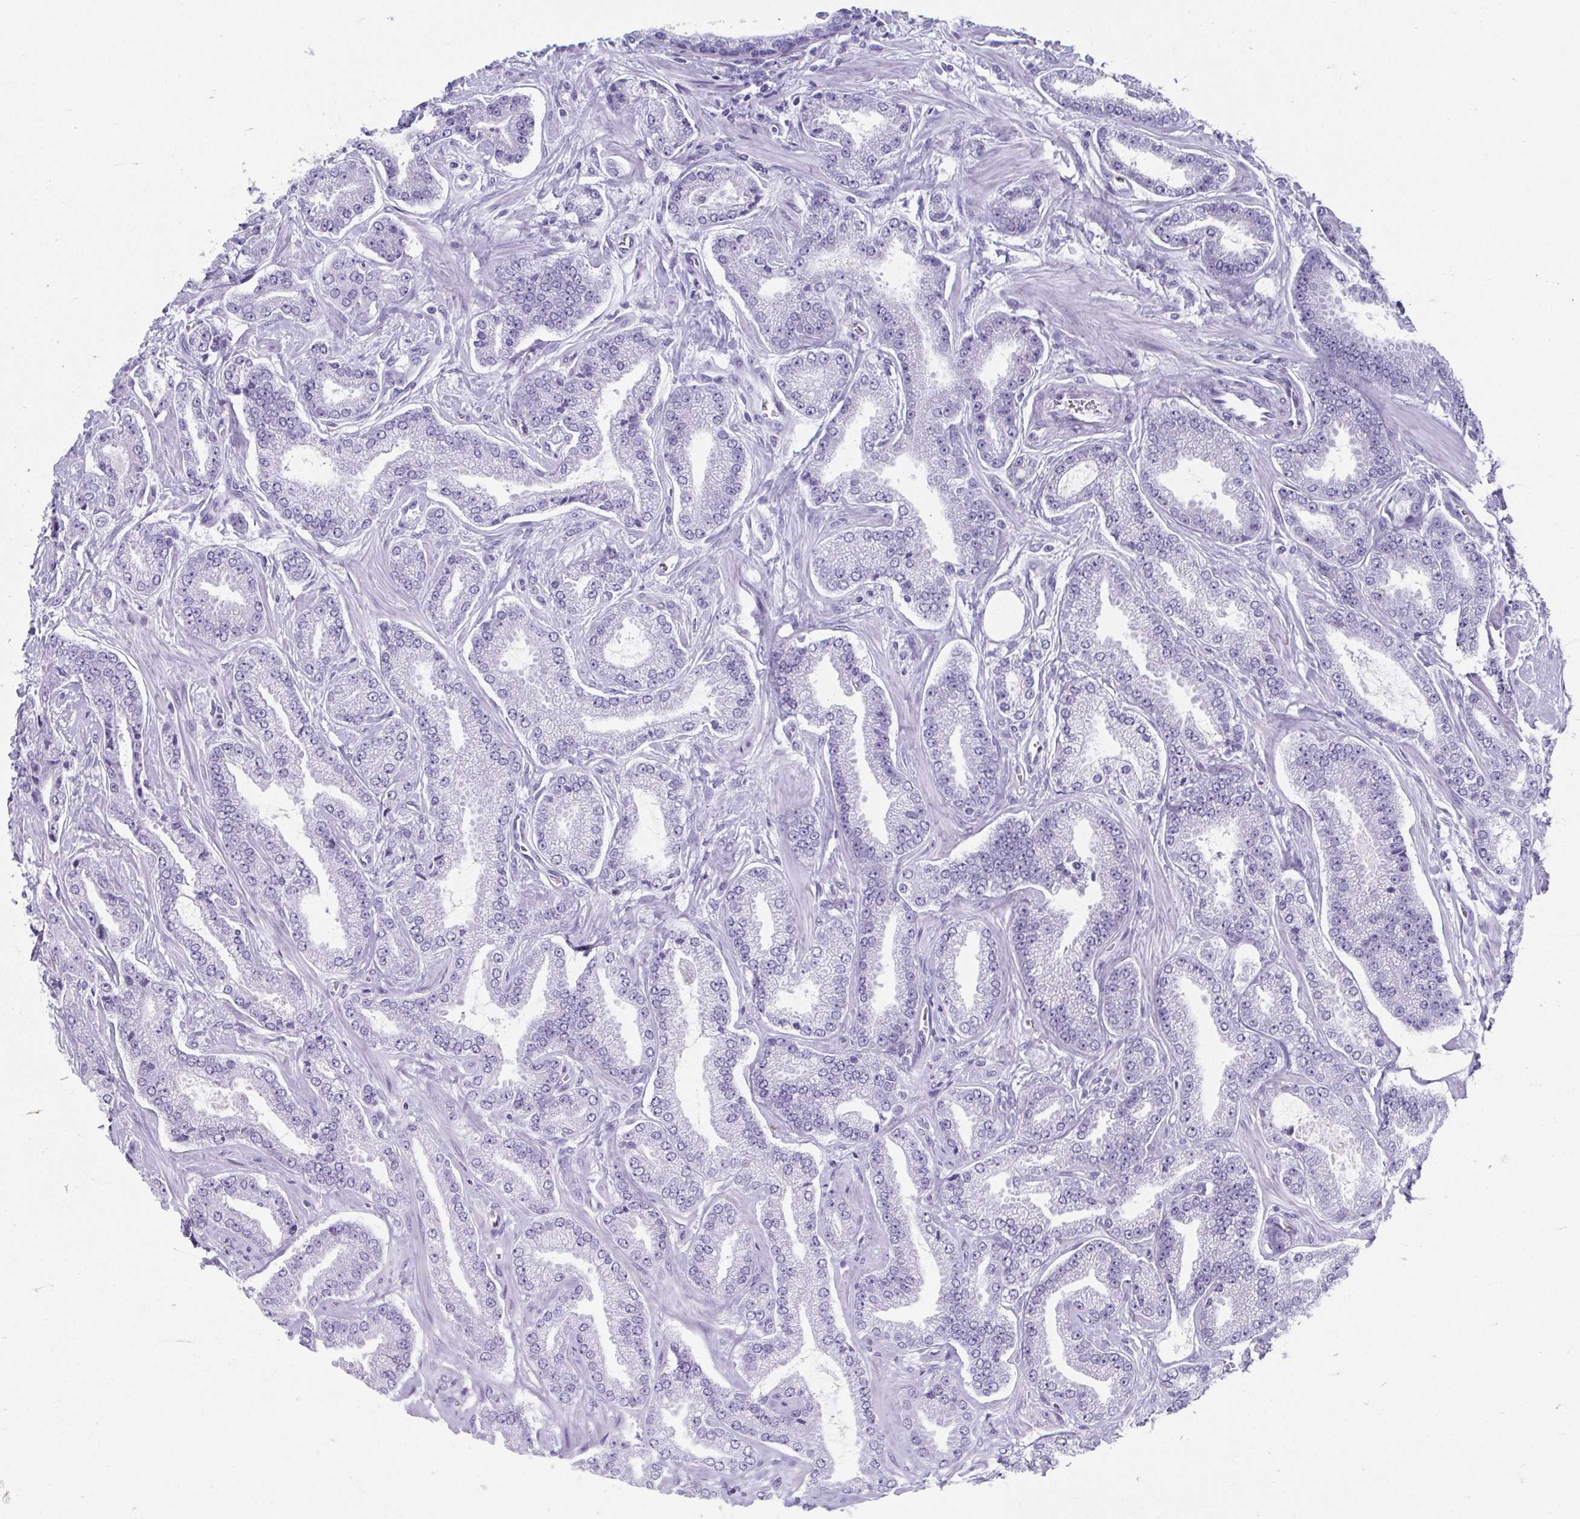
{"staining": {"intensity": "negative", "quantity": "none", "location": "none"}, "tissue": "prostate cancer", "cell_type": "Tumor cells", "image_type": "cancer", "snomed": [{"axis": "morphology", "description": "Adenocarcinoma, Low grade"}, {"axis": "topography", "description": "Prostate"}], "caption": "Immunohistochemical staining of human prostate cancer displays no significant positivity in tumor cells.", "gene": "GHRL", "patient": {"sex": "male", "age": 55}}